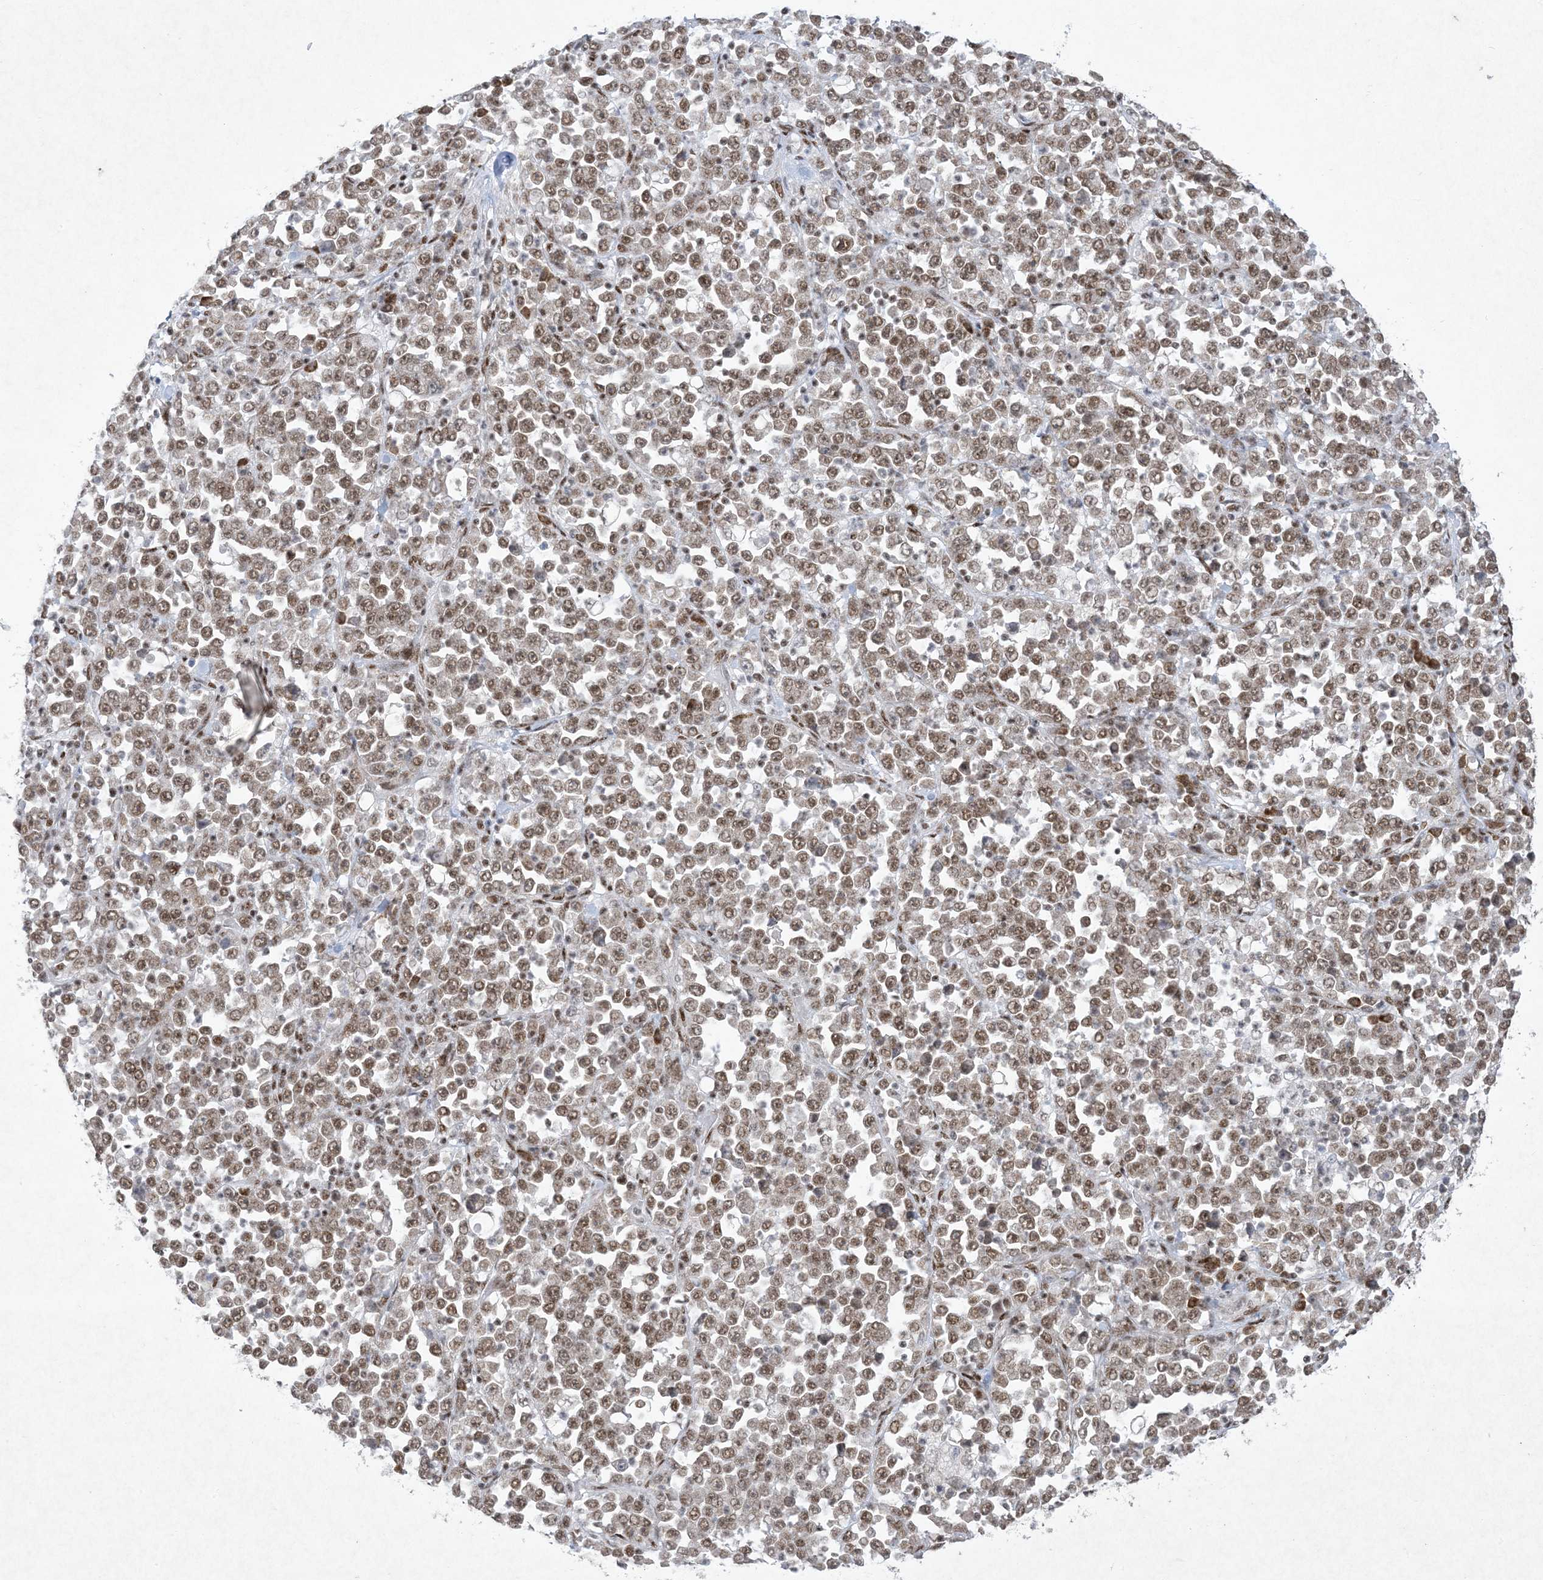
{"staining": {"intensity": "moderate", "quantity": ">75%", "location": "nuclear"}, "tissue": "stomach cancer", "cell_type": "Tumor cells", "image_type": "cancer", "snomed": [{"axis": "morphology", "description": "Normal tissue, NOS"}, {"axis": "morphology", "description": "Adenocarcinoma, NOS"}, {"axis": "topography", "description": "Stomach, upper"}, {"axis": "topography", "description": "Stomach"}], "caption": "Moderate nuclear expression for a protein is identified in about >75% of tumor cells of stomach cancer (adenocarcinoma) using immunohistochemistry (IHC).", "gene": "PKNOX2", "patient": {"sex": "male", "age": 59}}